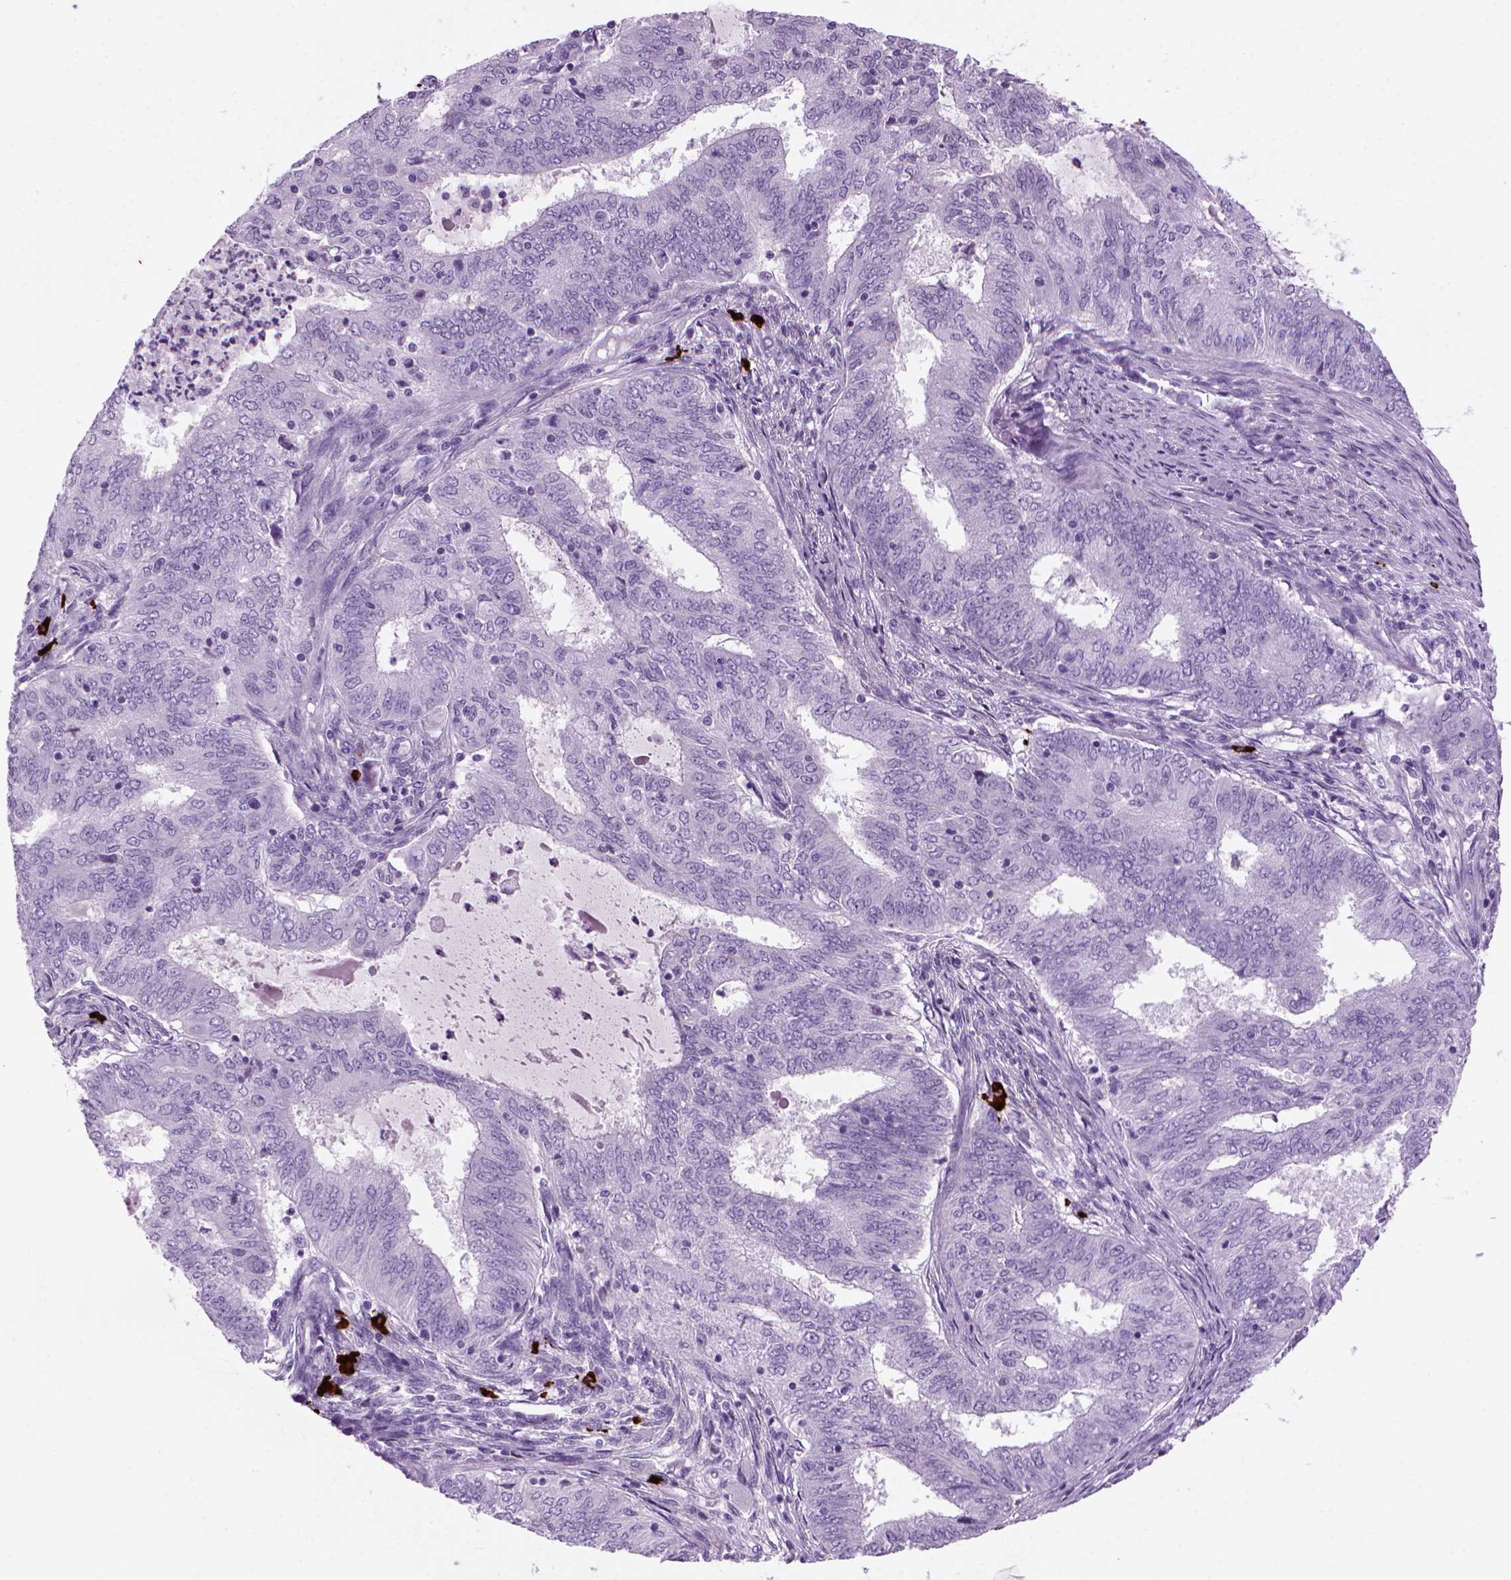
{"staining": {"intensity": "negative", "quantity": "none", "location": "none"}, "tissue": "endometrial cancer", "cell_type": "Tumor cells", "image_type": "cancer", "snomed": [{"axis": "morphology", "description": "Adenocarcinoma, NOS"}, {"axis": "topography", "description": "Endometrium"}], "caption": "Tumor cells are negative for protein expression in human endometrial cancer.", "gene": "MZB1", "patient": {"sex": "female", "age": 62}}